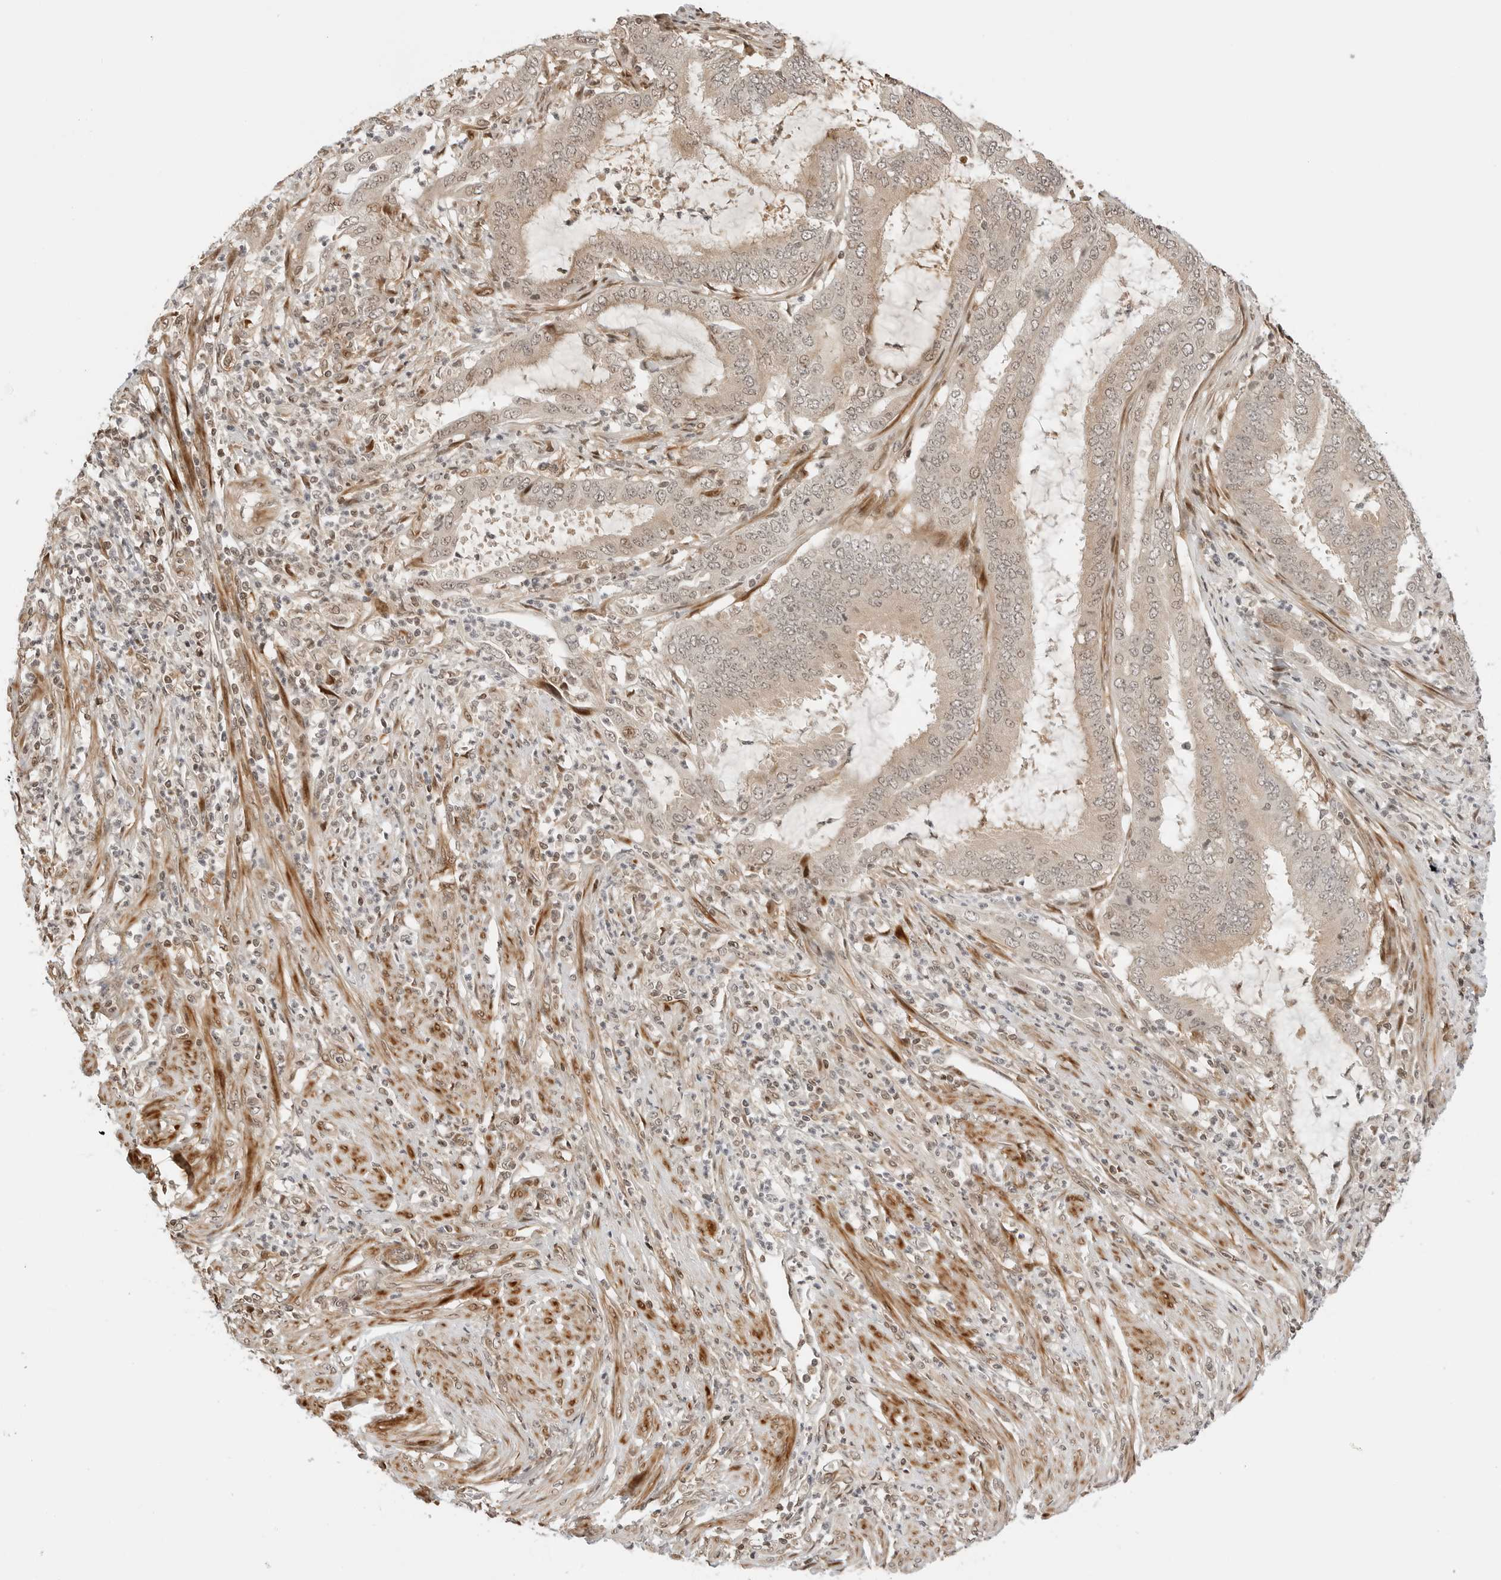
{"staining": {"intensity": "weak", "quantity": "25%-75%", "location": "cytoplasmic/membranous,nuclear"}, "tissue": "endometrial cancer", "cell_type": "Tumor cells", "image_type": "cancer", "snomed": [{"axis": "morphology", "description": "Adenocarcinoma, NOS"}, {"axis": "topography", "description": "Endometrium"}], "caption": "Immunohistochemical staining of endometrial cancer exhibits low levels of weak cytoplasmic/membranous and nuclear protein staining in approximately 25%-75% of tumor cells.", "gene": "GEM", "patient": {"sex": "female", "age": 51}}